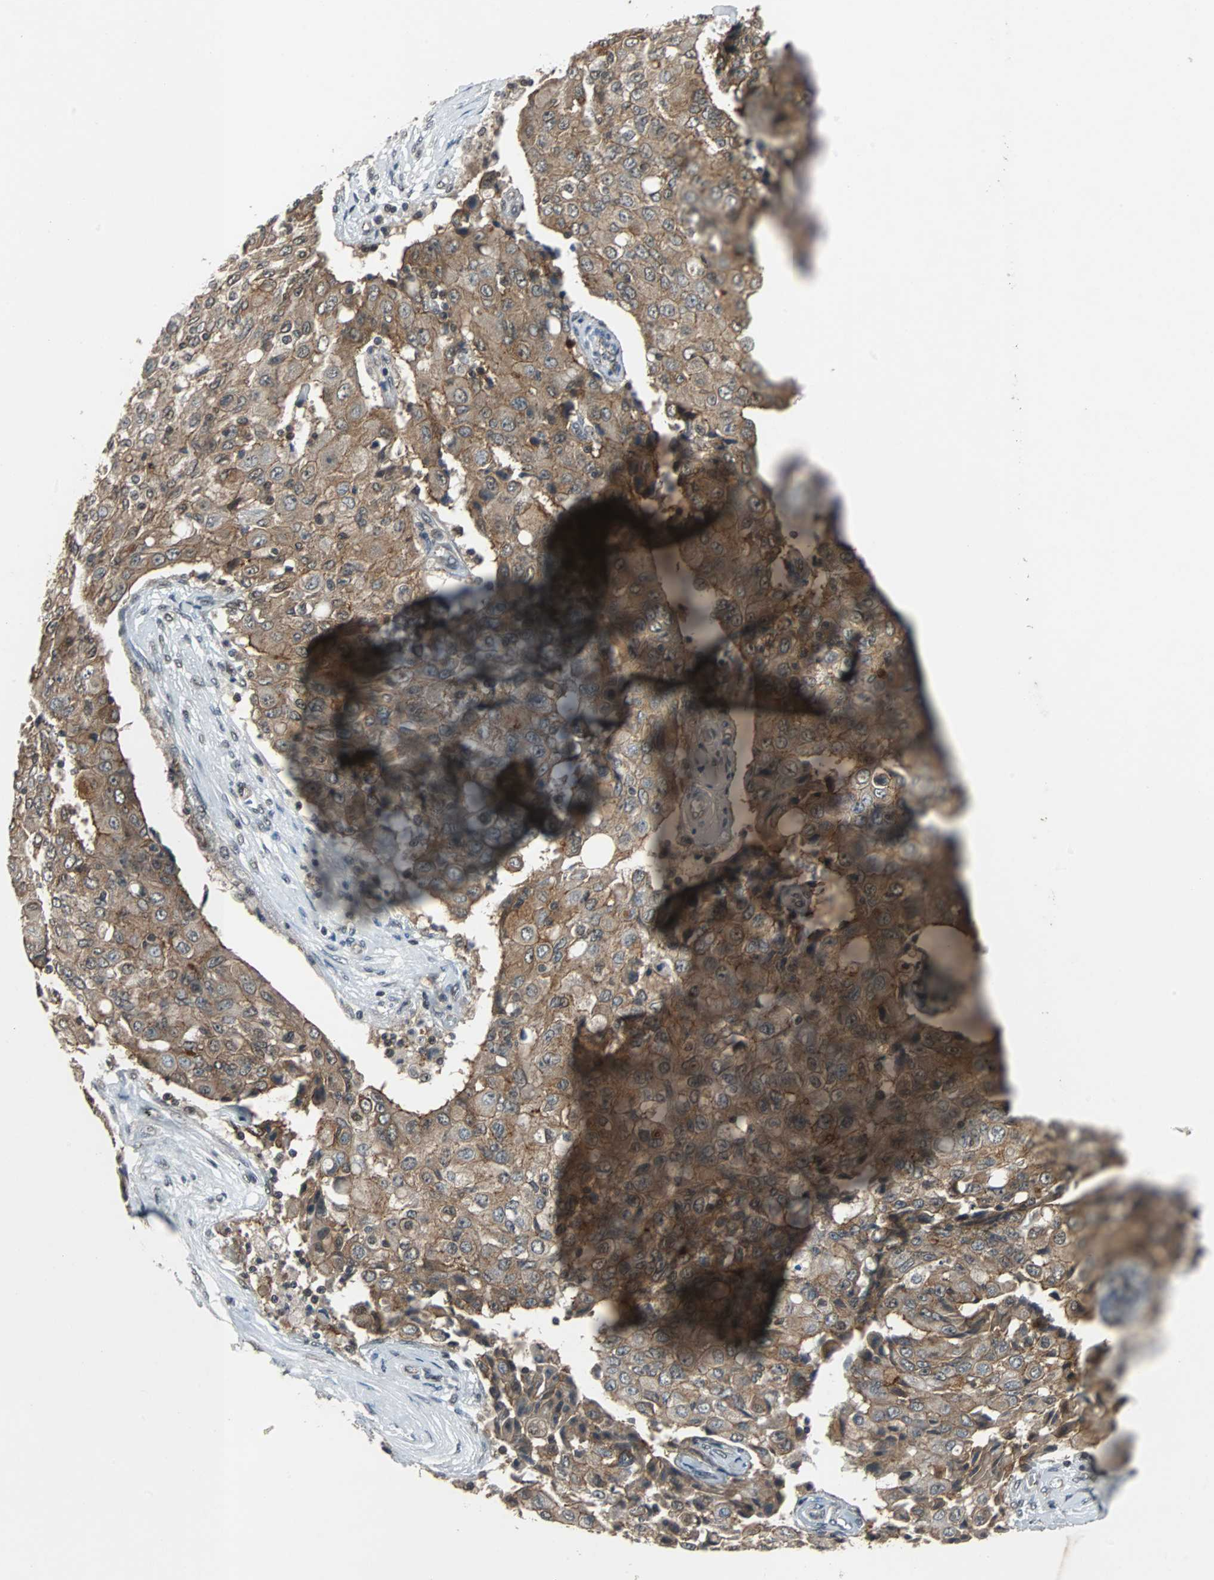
{"staining": {"intensity": "moderate", "quantity": ">75%", "location": "cytoplasmic/membranous"}, "tissue": "ovarian cancer", "cell_type": "Tumor cells", "image_type": "cancer", "snomed": [{"axis": "morphology", "description": "Carcinoma, endometroid"}, {"axis": "topography", "description": "Ovary"}], "caption": "IHC of human ovarian cancer reveals medium levels of moderate cytoplasmic/membranous positivity in approximately >75% of tumor cells.", "gene": "LSR", "patient": {"sex": "female", "age": 42}}